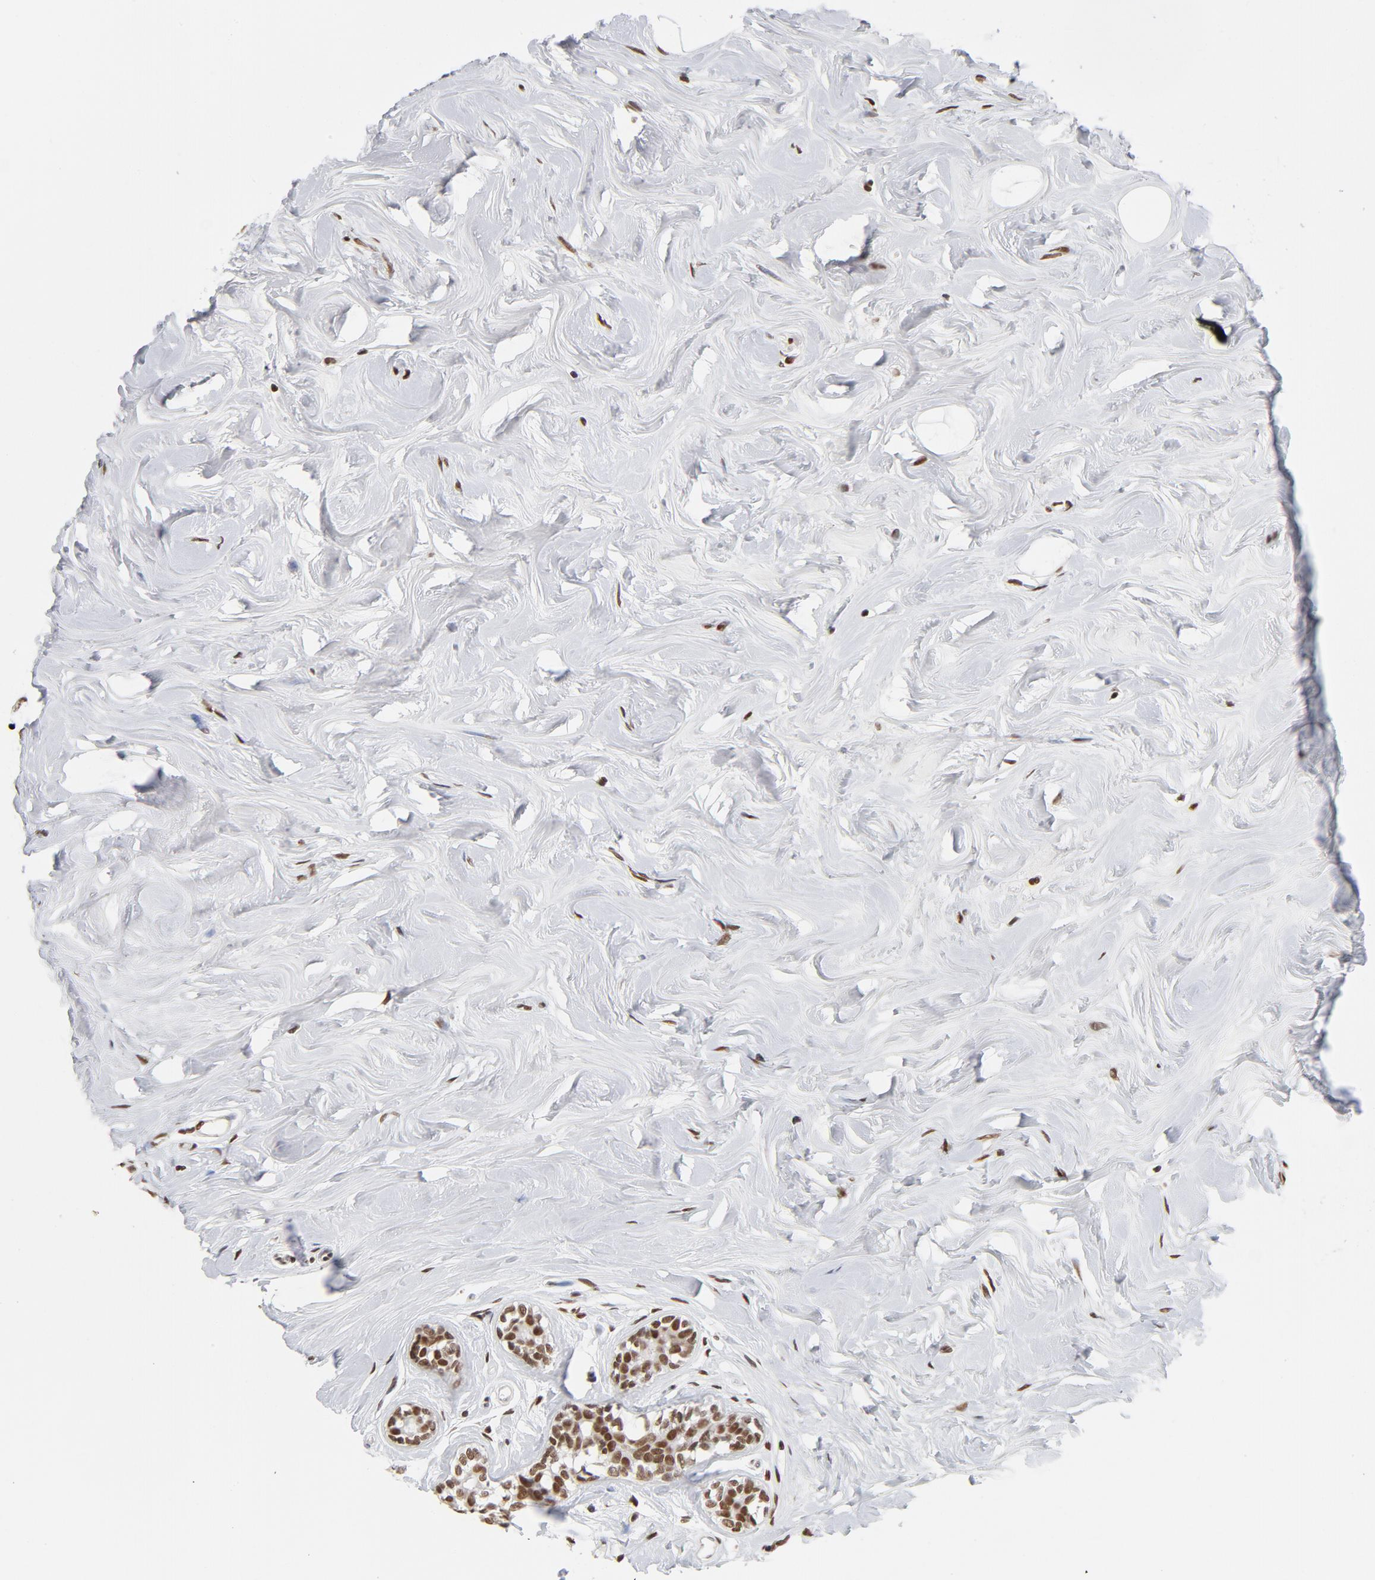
{"staining": {"intensity": "moderate", "quantity": ">75%", "location": "nuclear"}, "tissue": "breast cancer", "cell_type": "Tumor cells", "image_type": "cancer", "snomed": [{"axis": "morphology", "description": "Normal tissue, NOS"}, {"axis": "morphology", "description": "Duct carcinoma"}, {"axis": "topography", "description": "Breast"}], "caption": "Immunohistochemical staining of invasive ductal carcinoma (breast) reveals moderate nuclear protein positivity in approximately >75% of tumor cells.", "gene": "TP53BP1", "patient": {"sex": "female", "age": 49}}